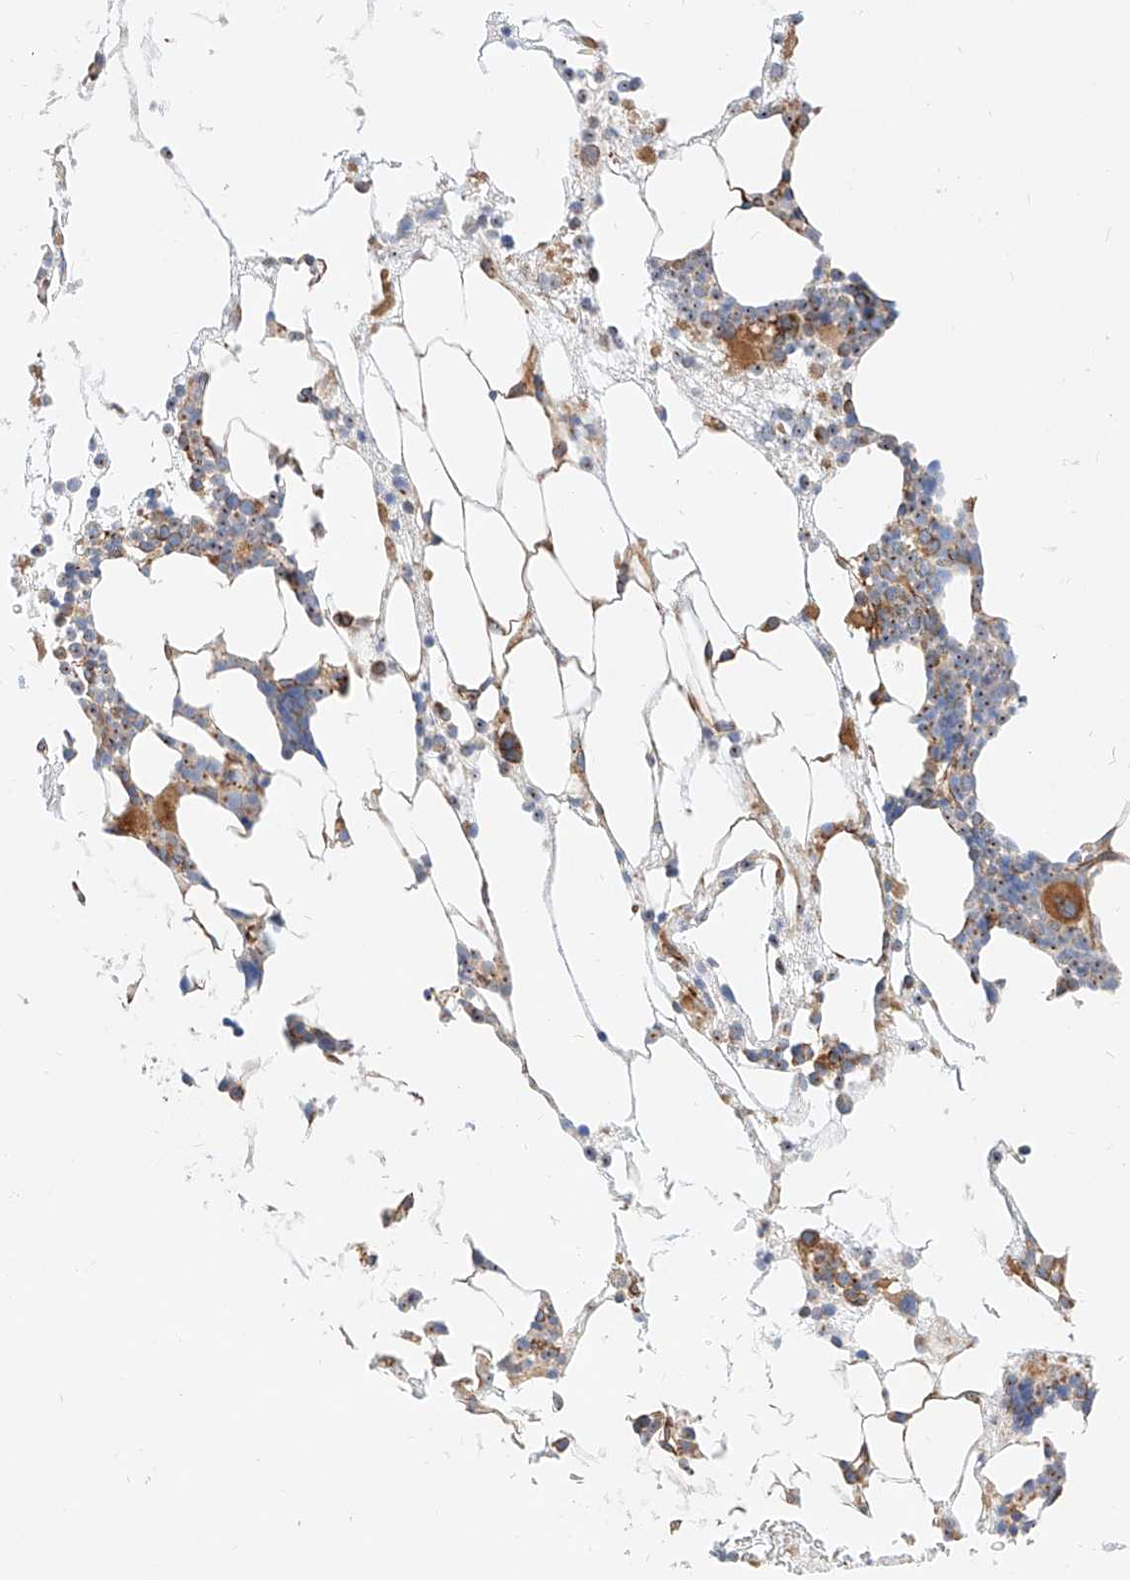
{"staining": {"intensity": "moderate", "quantity": "25%-75%", "location": "cytoplasmic/membranous"}, "tissue": "bone marrow", "cell_type": "Hematopoietic cells", "image_type": "normal", "snomed": [{"axis": "morphology", "description": "Normal tissue, NOS"}, {"axis": "morphology", "description": "Inflammation, NOS"}, {"axis": "topography", "description": "Bone marrow"}], "caption": "Bone marrow stained for a protein exhibits moderate cytoplasmic/membranous positivity in hematopoietic cells. Using DAB (brown) and hematoxylin (blue) stains, captured at high magnification using brightfield microscopy.", "gene": "CSGALNACT2", "patient": {"sex": "female", "age": 78}}